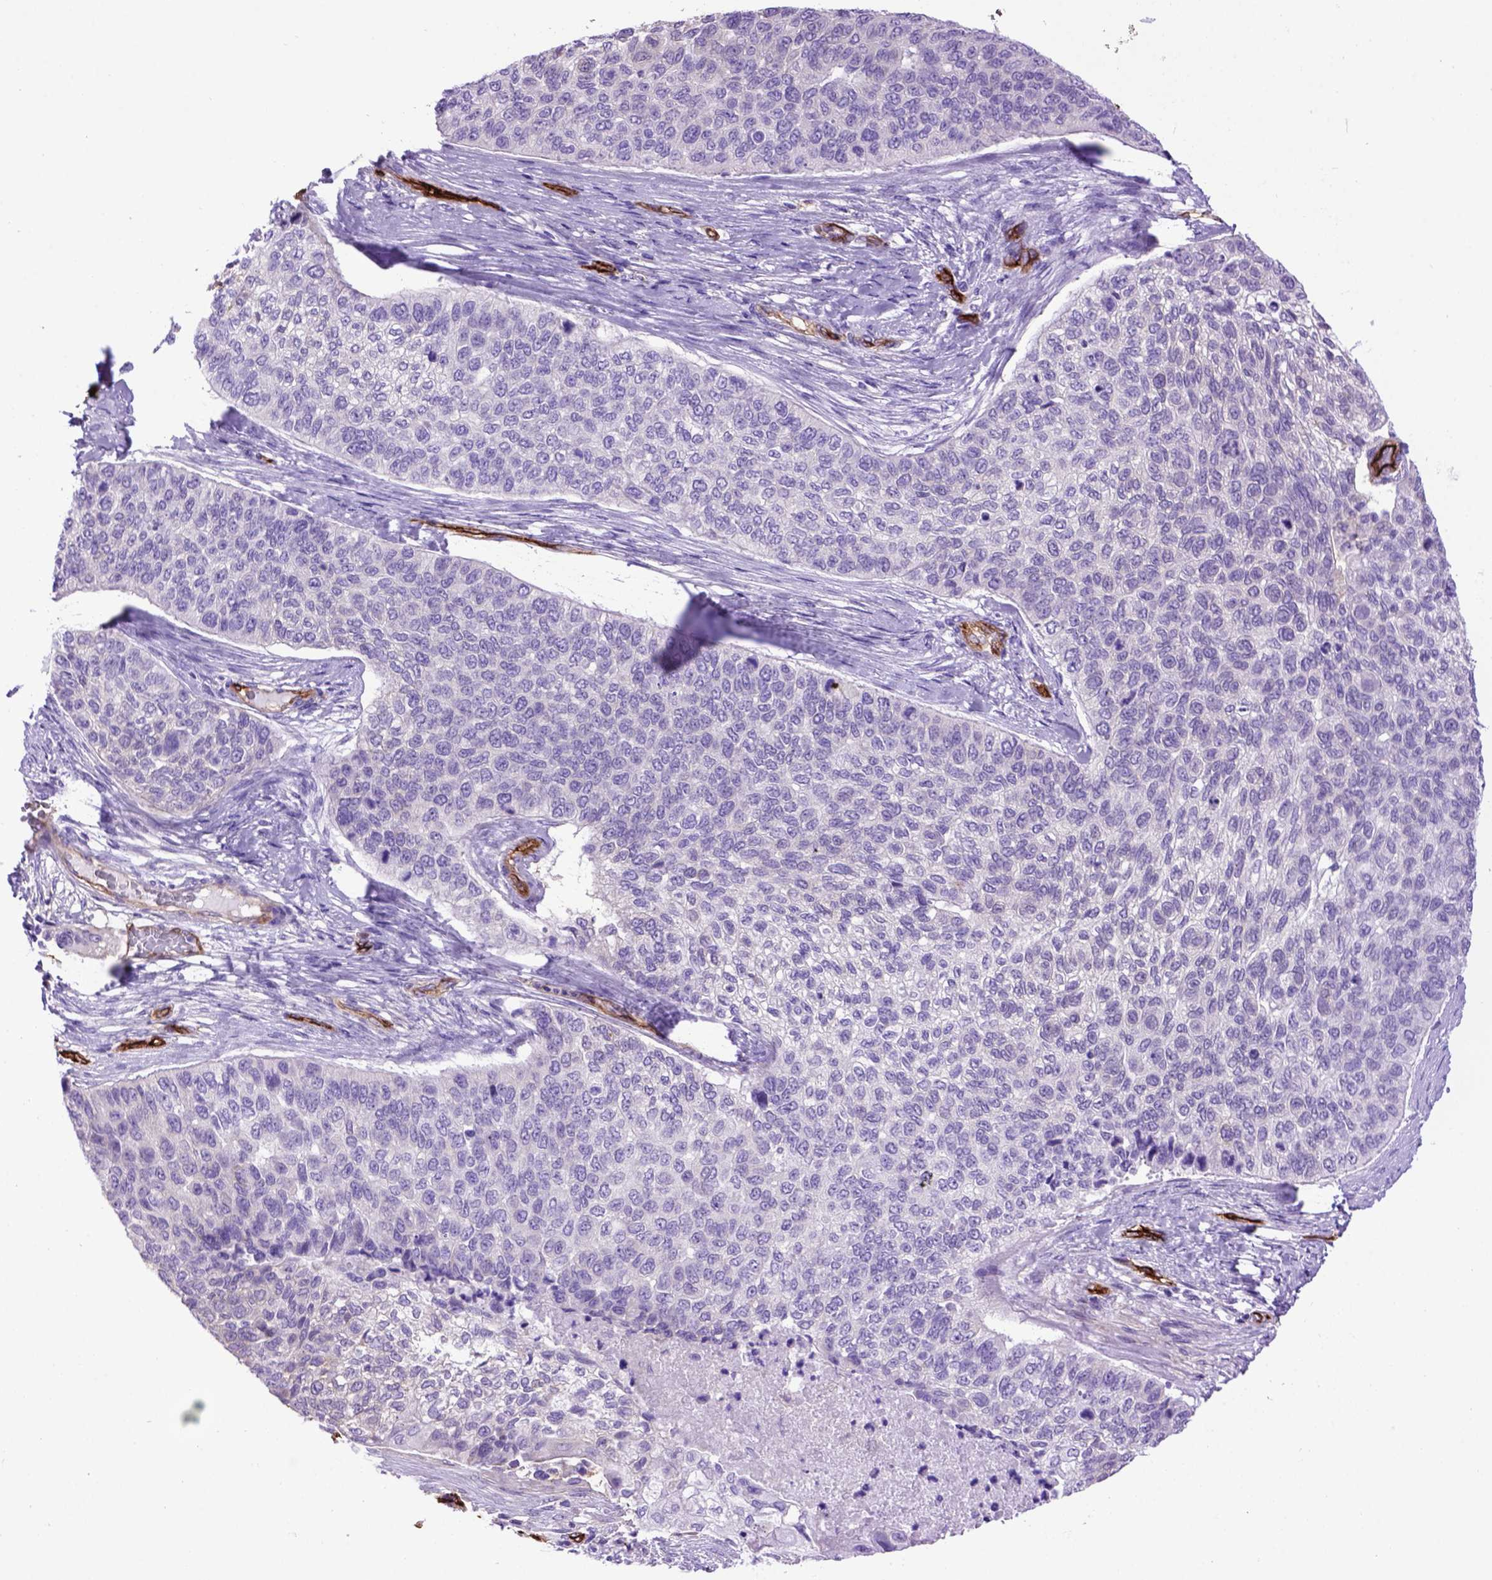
{"staining": {"intensity": "negative", "quantity": "none", "location": "none"}, "tissue": "lung cancer", "cell_type": "Tumor cells", "image_type": "cancer", "snomed": [{"axis": "morphology", "description": "Squamous cell carcinoma, NOS"}, {"axis": "topography", "description": "Lung"}], "caption": "This is a micrograph of immunohistochemistry staining of lung cancer, which shows no expression in tumor cells. (Brightfield microscopy of DAB (3,3'-diaminobenzidine) IHC at high magnification).", "gene": "ENG", "patient": {"sex": "male", "age": 69}}